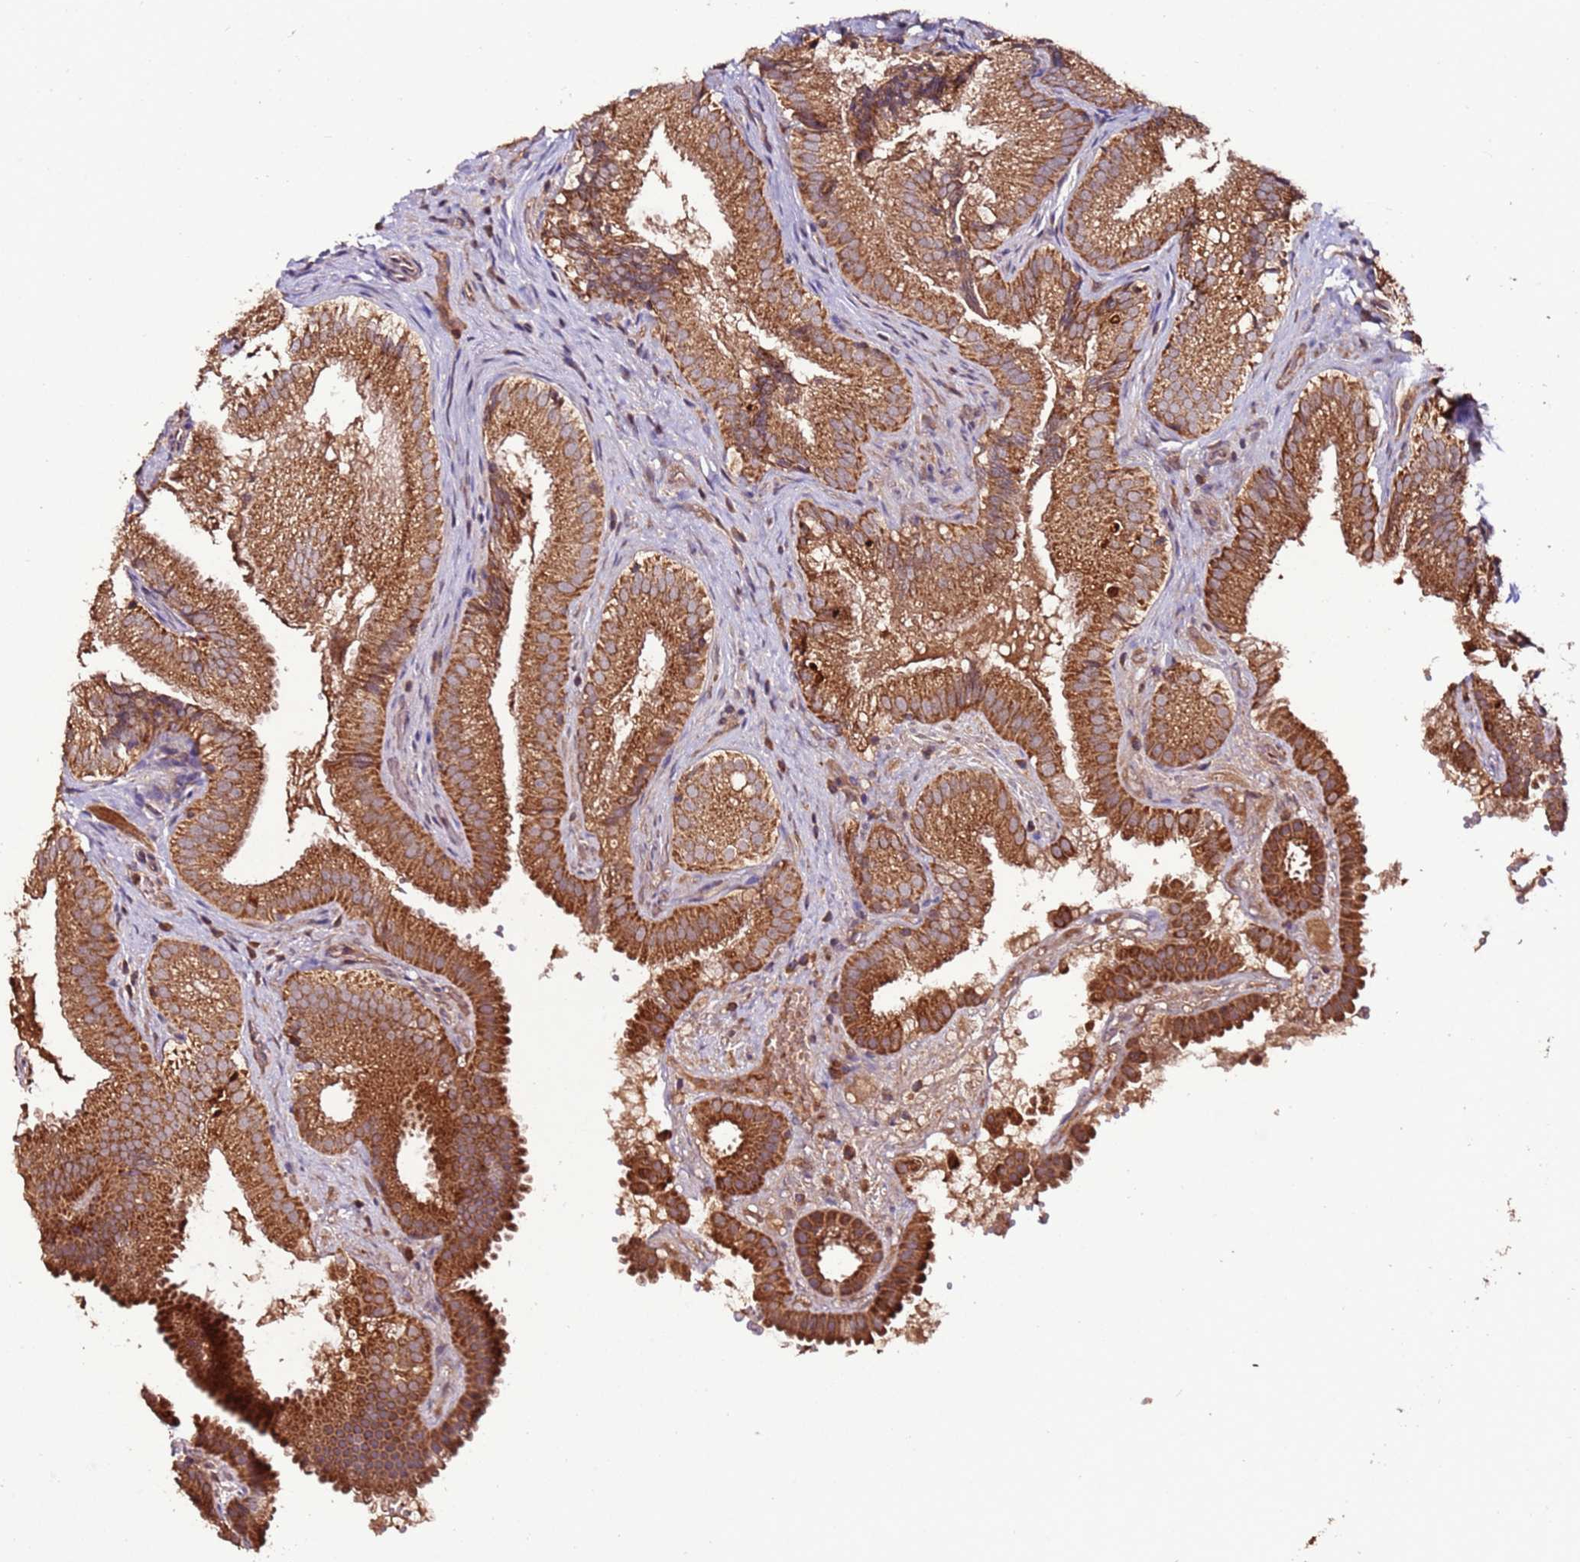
{"staining": {"intensity": "strong", "quantity": ">75%", "location": "cytoplasmic/membranous"}, "tissue": "gallbladder", "cell_type": "Glandular cells", "image_type": "normal", "snomed": [{"axis": "morphology", "description": "Normal tissue, NOS"}, {"axis": "topography", "description": "Gallbladder"}], "caption": "A high-resolution histopathology image shows immunohistochemistry staining of unremarkable gallbladder, which demonstrates strong cytoplasmic/membranous positivity in approximately >75% of glandular cells.", "gene": "RPS15A", "patient": {"sex": "female", "age": 30}}